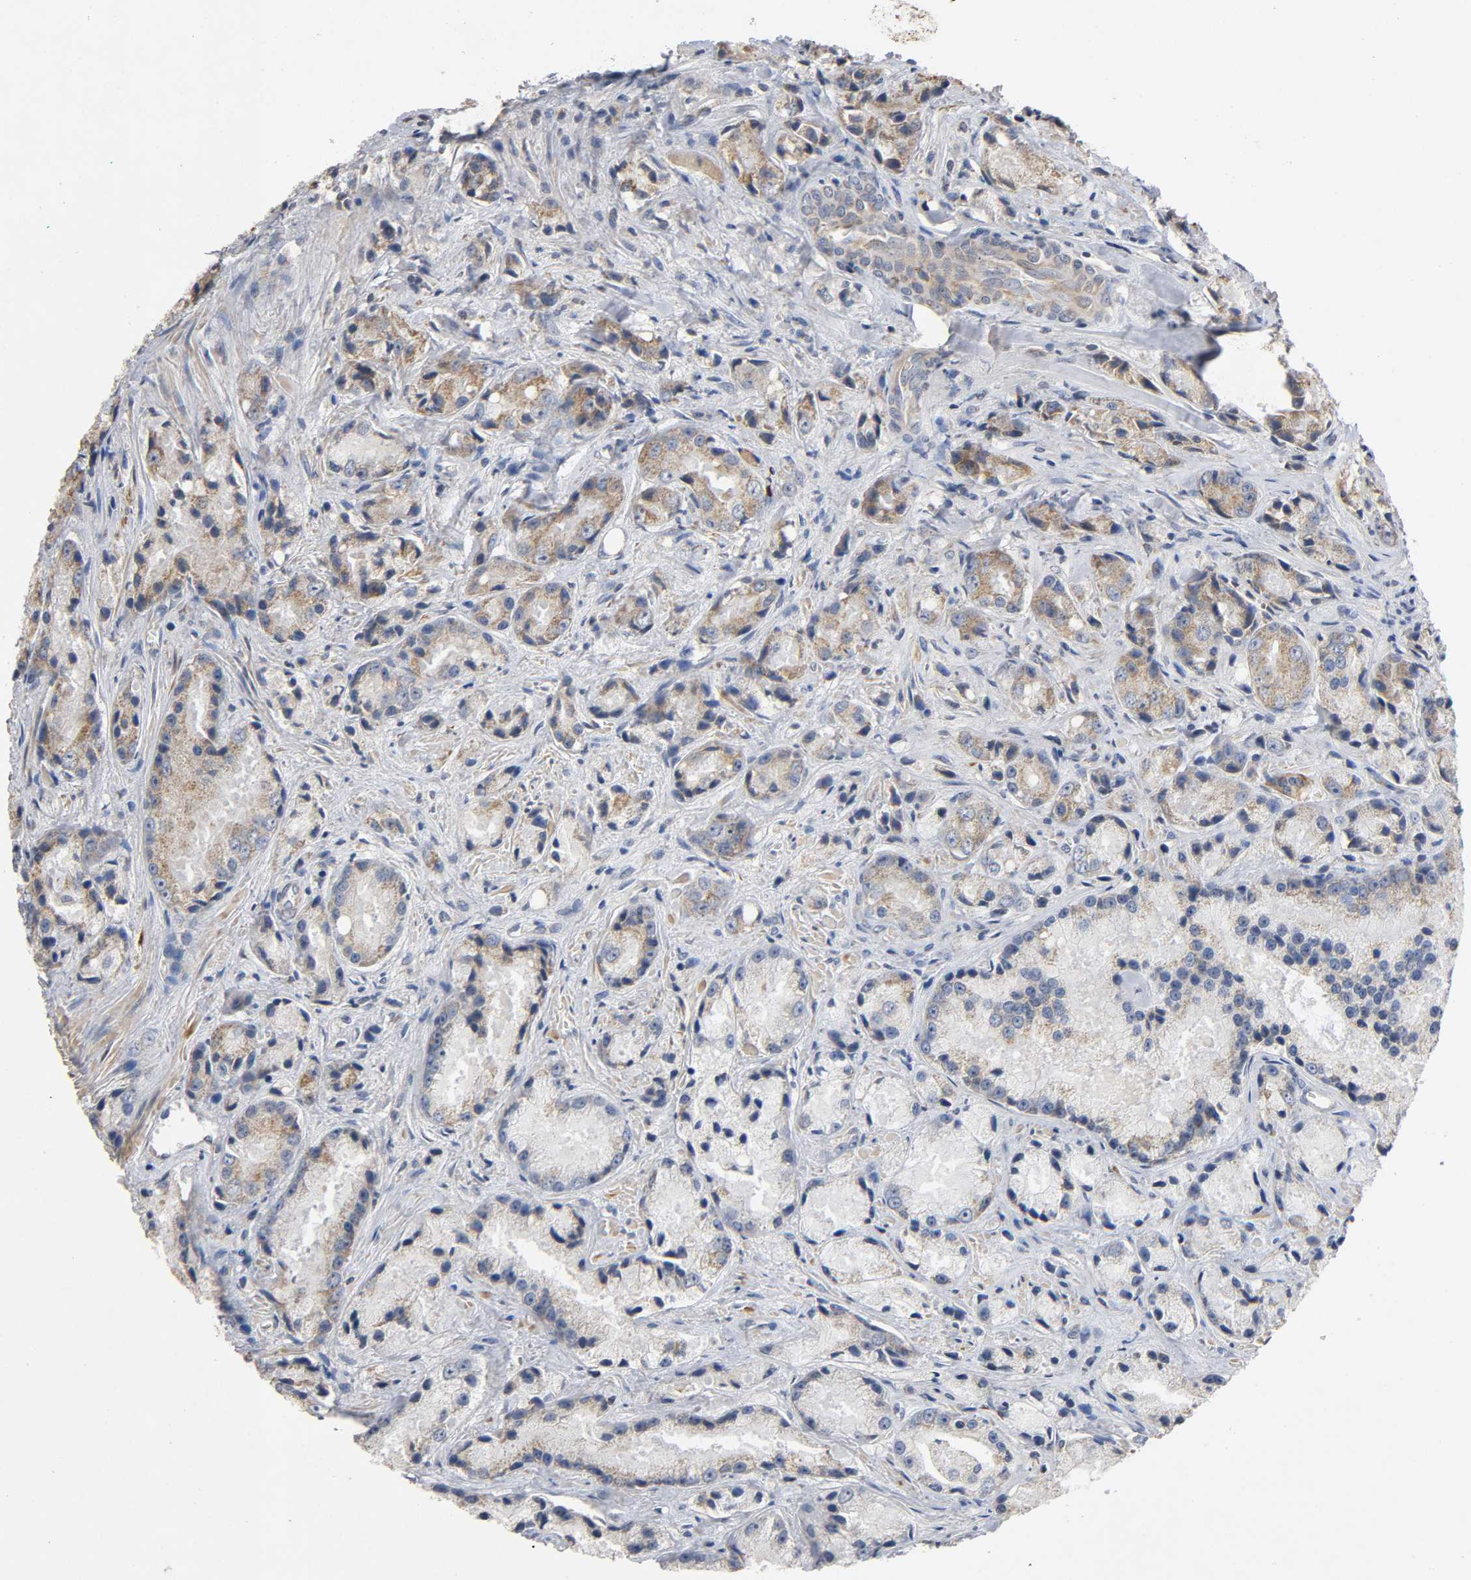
{"staining": {"intensity": "moderate", "quantity": ">75%", "location": "cytoplasmic/membranous"}, "tissue": "prostate cancer", "cell_type": "Tumor cells", "image_type": "cancer", "snomed": [{"axis": "morphology", "description": "Adenocarcinoma, Low grade"}, {"axis": "topography", "description": "Prostate"}], "caption": "This is an image of immunohistochemistry (IHC) staining of prostate cancer (adenocarcinoma (low-grade)), which shows moderate expression in the cytoplasmic/membranous of tumor cells.", "gene": "SYT16", "patient": {"sex": "male", "age": 64}}